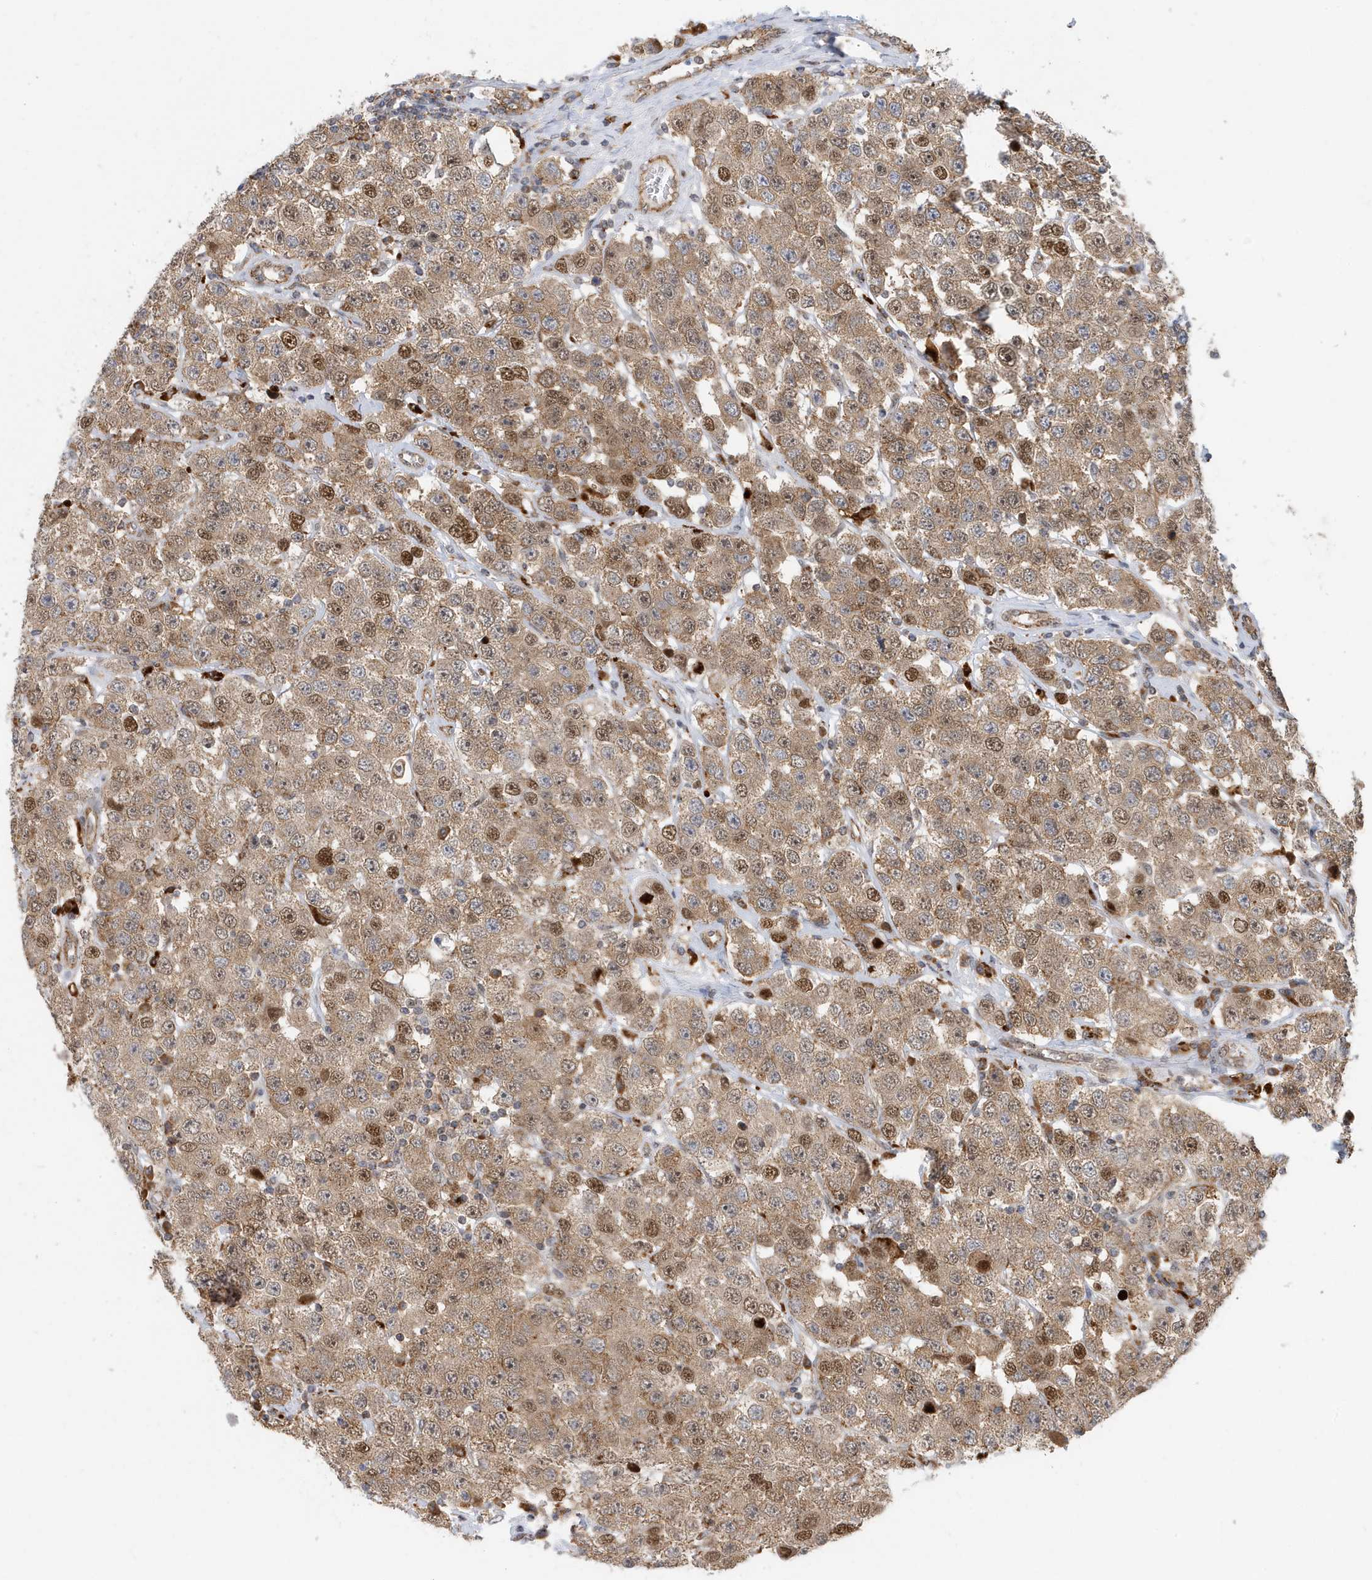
{"staining": {"intensity": "moderate", "quantity": ">75%", "location": "cytoplasmic/membranous,nuclear"}, "tissue": "testis cancer", "cell_type": "Tumor cells", "image_type": "cancer", "snomed": [{"axis": "morphology", "description": "Seminoma, NOS"}, {"axis": "topography", "description": "Testis"}], "caption": "An IHC photomicrograph of tumor tissue is shown. Protein staining in brown labels moderate cytoplasmic/membranous and nuclear positivity in seminoma (testis) within tumor cells. The protein of interest is shown in brown color, while the nuclei are stained blue.", "gene": "ZNF507", "patient": {"sex": "male", "age": 28}}